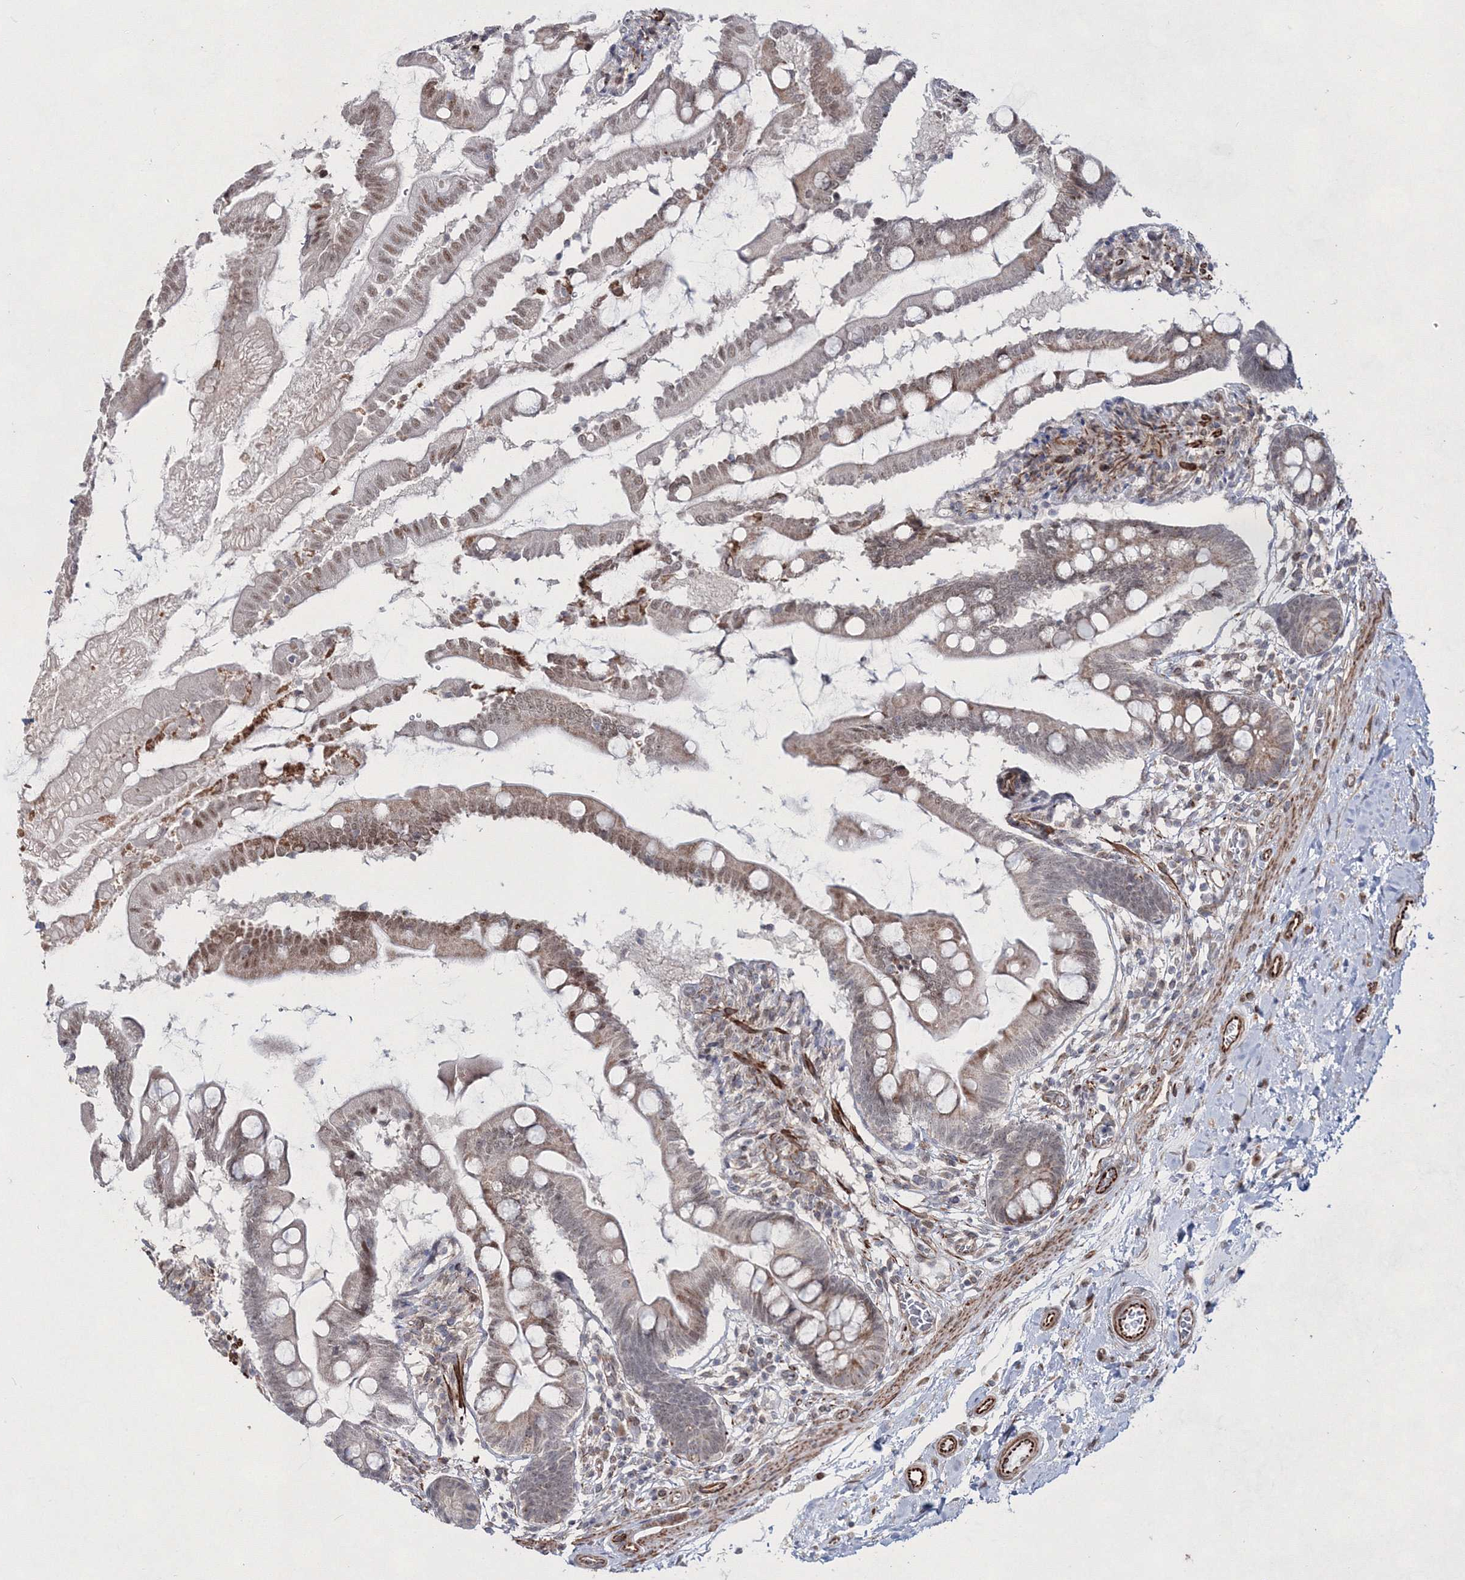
{"staining": {"intensity": "moderate", "quantity": "25%-75%", "location": "cytoplasmic/membranous,nuclear"}, "tissue": "small intestine", "cell_type": "Glandular cells", "image_type": "normal", "snomed": [{"axis": "morphology", "description": "Normal tissue, NOS"}, {"axis": "topography", "description": "Small intestine"}], "caption": "Small intestine stained for a protein (brown) reveals moderate cytoplasmic/membranous,nuclear positive expression in approximately 25%-75% of glandular cells.", "gene": "SNIP1", "patient": {"sex": "female", "age": 56}}